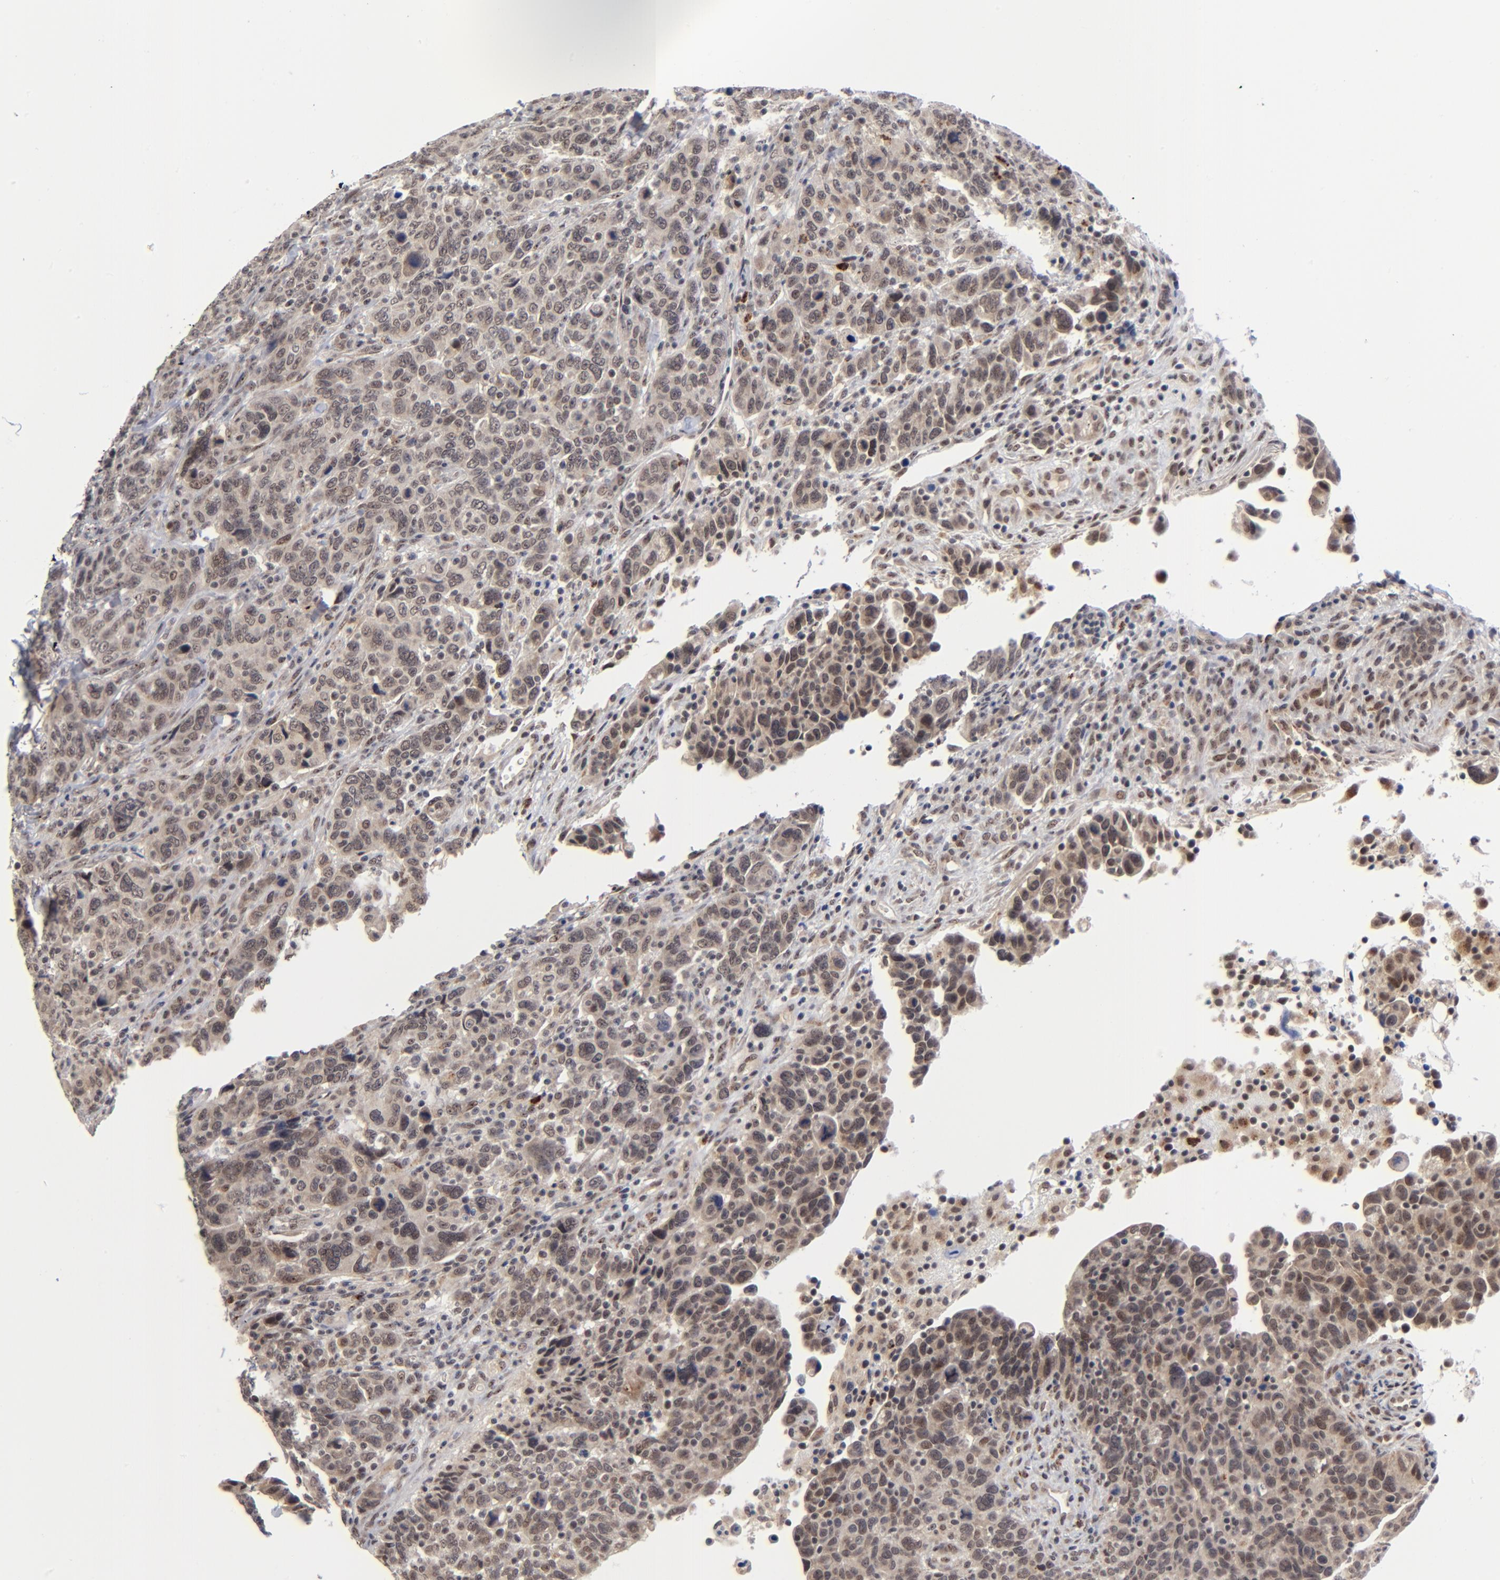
{"staining": {"intensity": "weak", "quantity": ">75%", "location": "cytoplasmic/membranous,nuclear"}, "tissue": "breast cancer", "cell_type": "Tumor cells", "image_type": "cancer", "snomed": [{"axis": "morphology", "description": "Duct carcinoma"}, {"axis": "topography", "description": "Breast"}], "caption": "Weak cytoplasmic/membranous and nuclear expression for a protein is identified in approximately >75% of tumor cells of infiltrating ductal carcinoma (breast) using immunohistochemistry (IHC).", "gene": "ZNF419", "patient": {"sex": "female", "age": 37}}